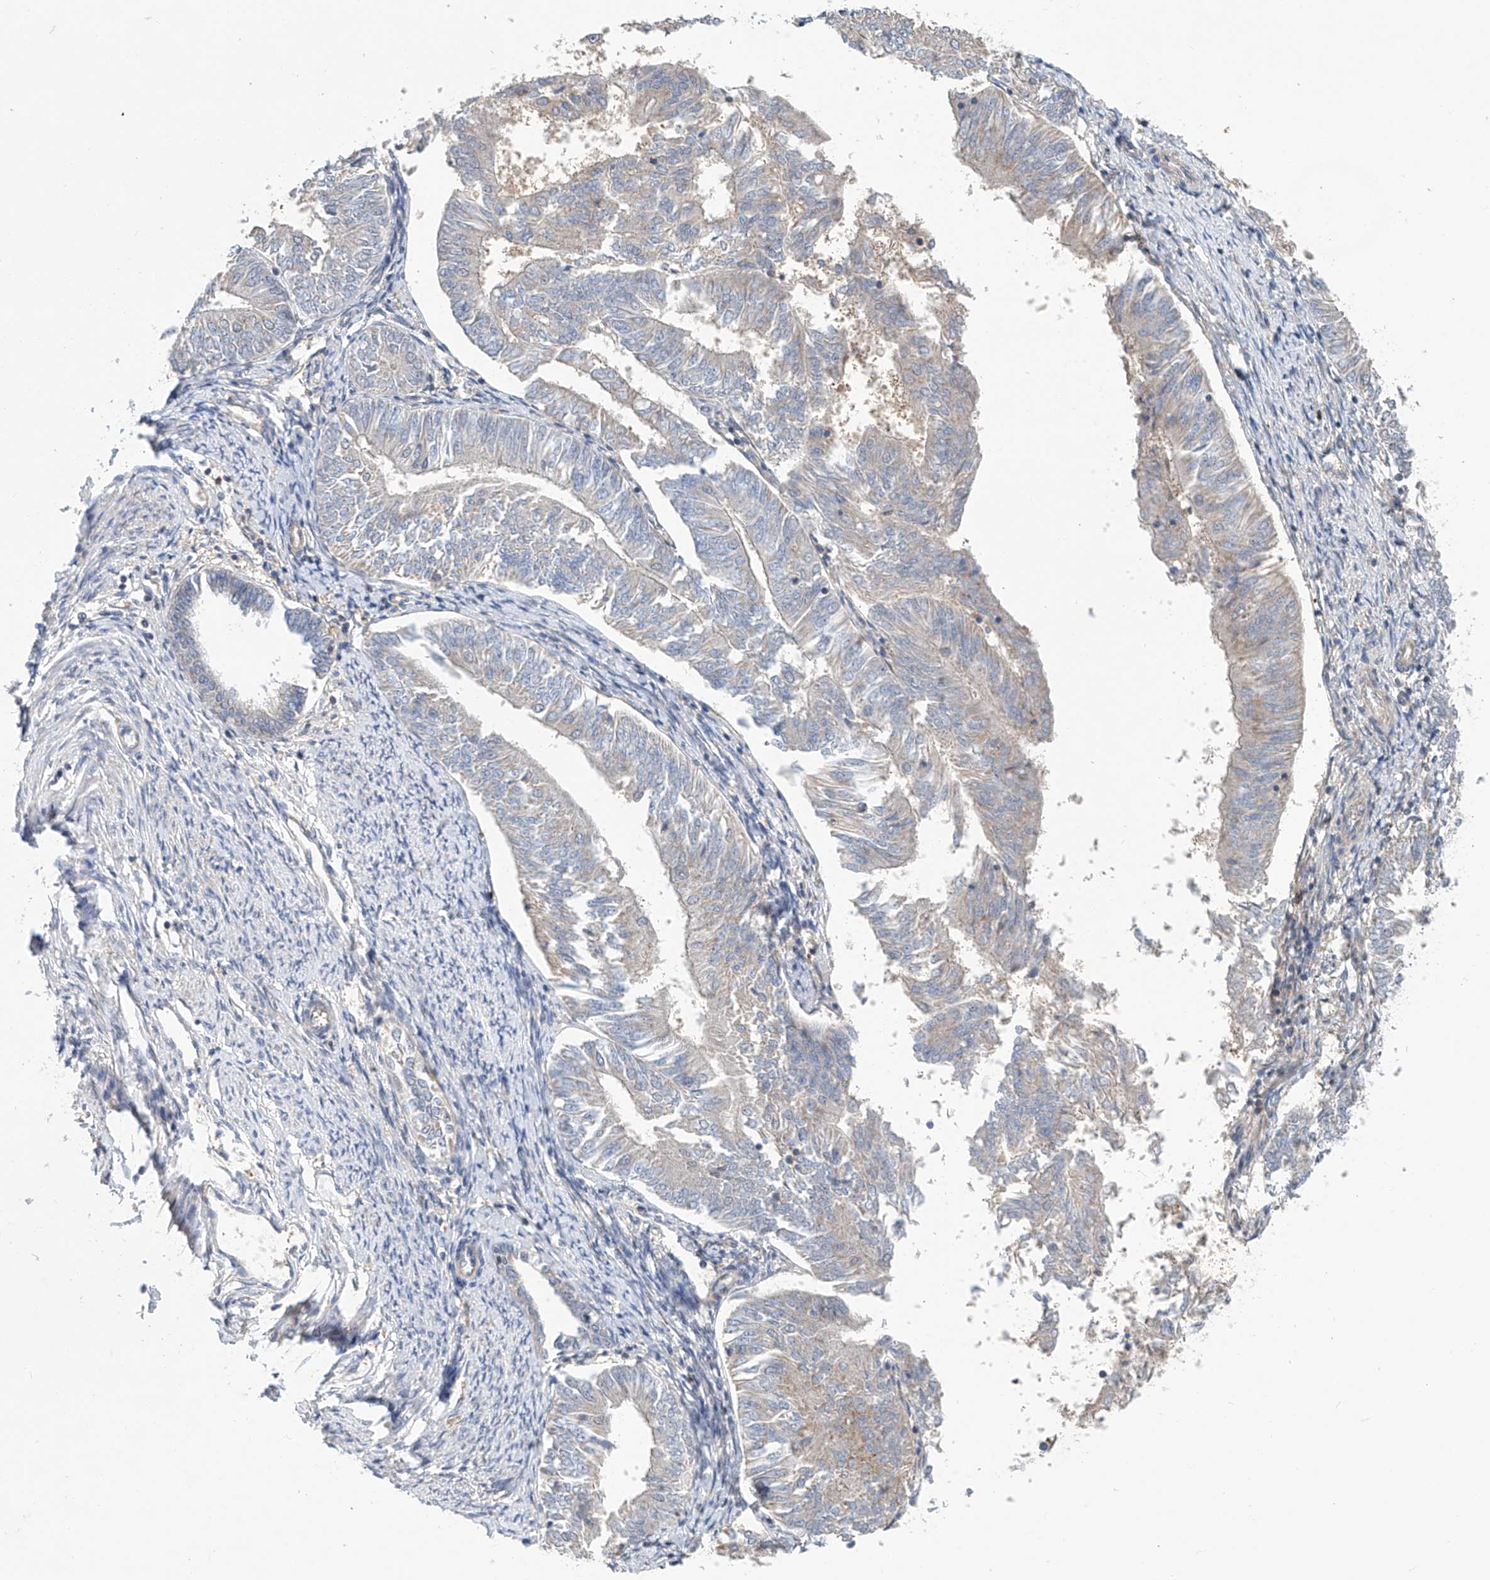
{"staining": {"intensity": "negative", "quantity": "none", "location": "none"}, "tissue": "endometrial cancer", "cell_type": "Tumor cells", "image_type": "cancer", "snomed": [{"axis": "morphology", "description": "Adenocarcinoma, NOS"}, {"axis": "topography", "description": "Endometrium"}], "caption": "High magnification brightfield microscopy of endometrial cancer stained with DAB (brown) and counterstained with hematoxylin (blue): tumor cells show no significant staining.", "gene": "SLC22A7", "patient": {"sex": "female", "age": 58}}